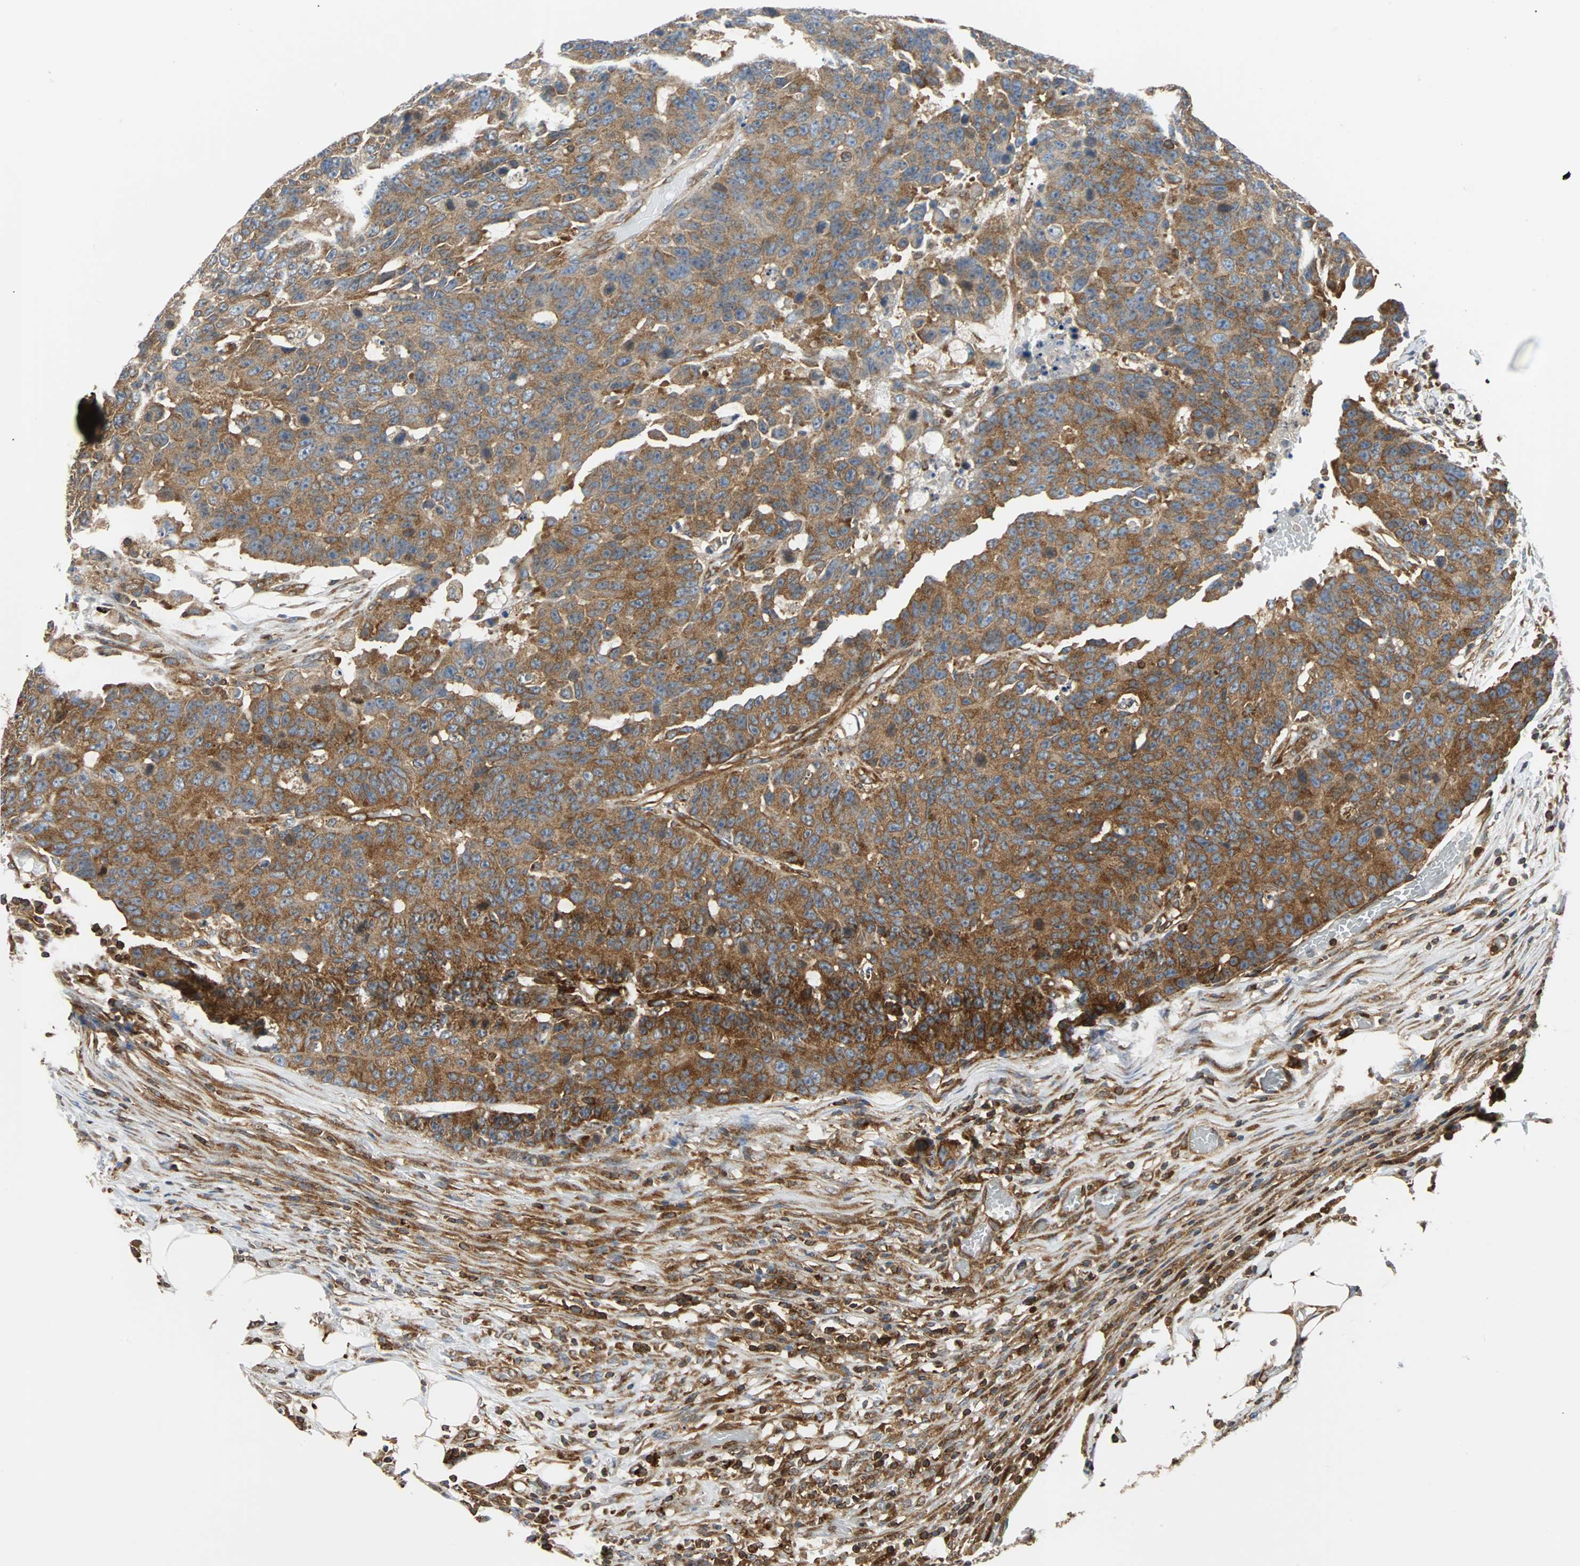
{"staining": {"intensity": "moderate", "quantity": ">75%", "location": "cytoplasmic/membranous"}, "tissue": "colorectal cancer", "cell_type": "Tumor cells", "image_type": "cancer", "snomed": [{"axis": "morphology", "description": "Adenocarcinoma, NOS"}, {"axis": "topography", "description": "Colon"}], "caption": "There is medium levels of moderate cytoplasmic/membranous staining in tumor cells of colorectal cancer (adenocarcinoma), as demonstrated by immunohistochemical staining (brown color).", "gene": "RELA", "patient": {"sex": "female", "age": 86}}